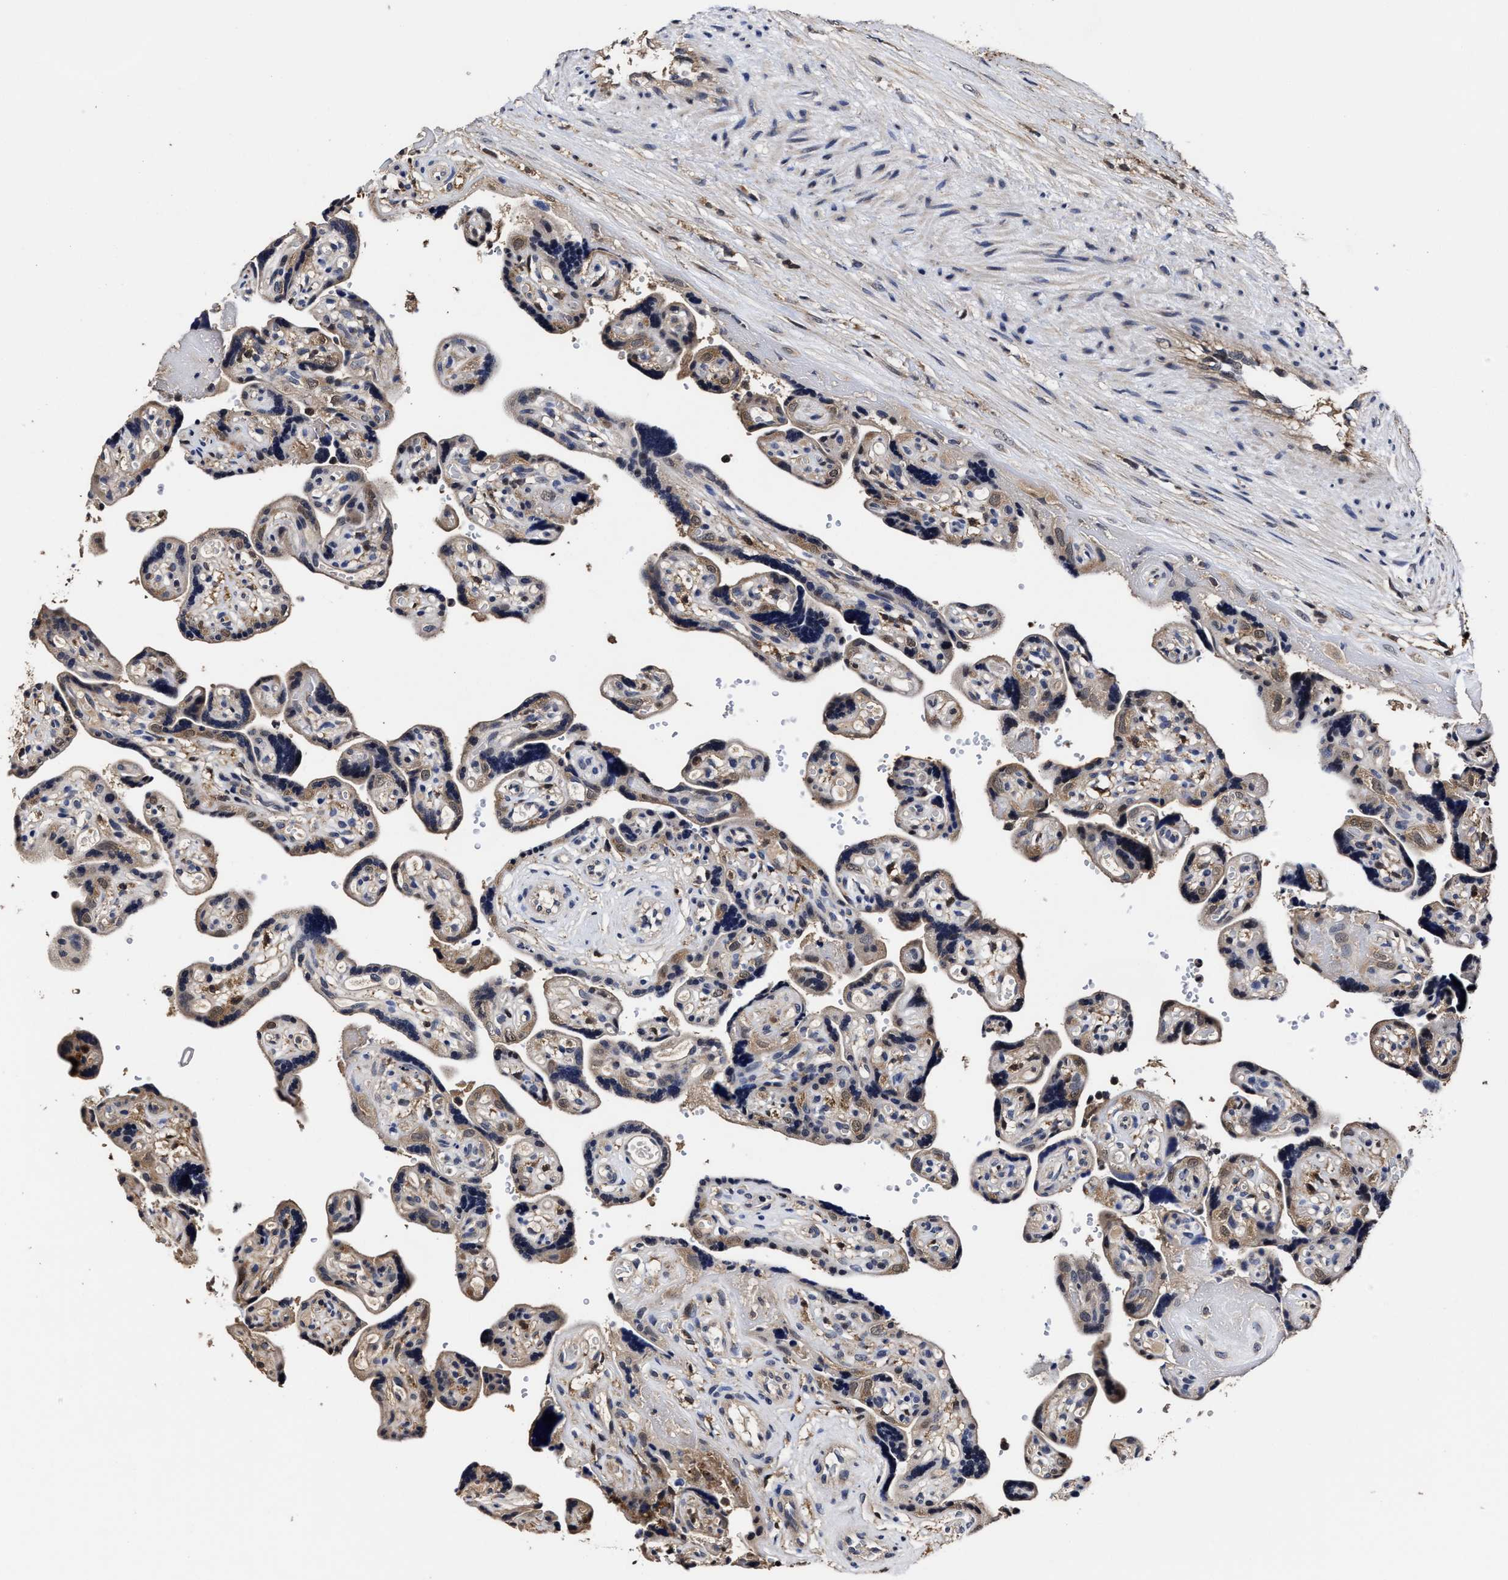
{"staining": {"intensity": "negative", "quantity": "none", "location": "none"}, "tissue": "placenta", "cell_type": "Decidual cells", "image_type": "normal", "snomed": [{"axis": "morphology", "description": "Normal tissue, NOS"}, {"axis": "topography", "description": "Placenta"}], "caption": "IHC photomicrograph of benign human placenta stained for a protein (brown), which shows no expression in decidual cells.", "gene": "SOCS5", "patient": {"sex": "female", "age": 30}}